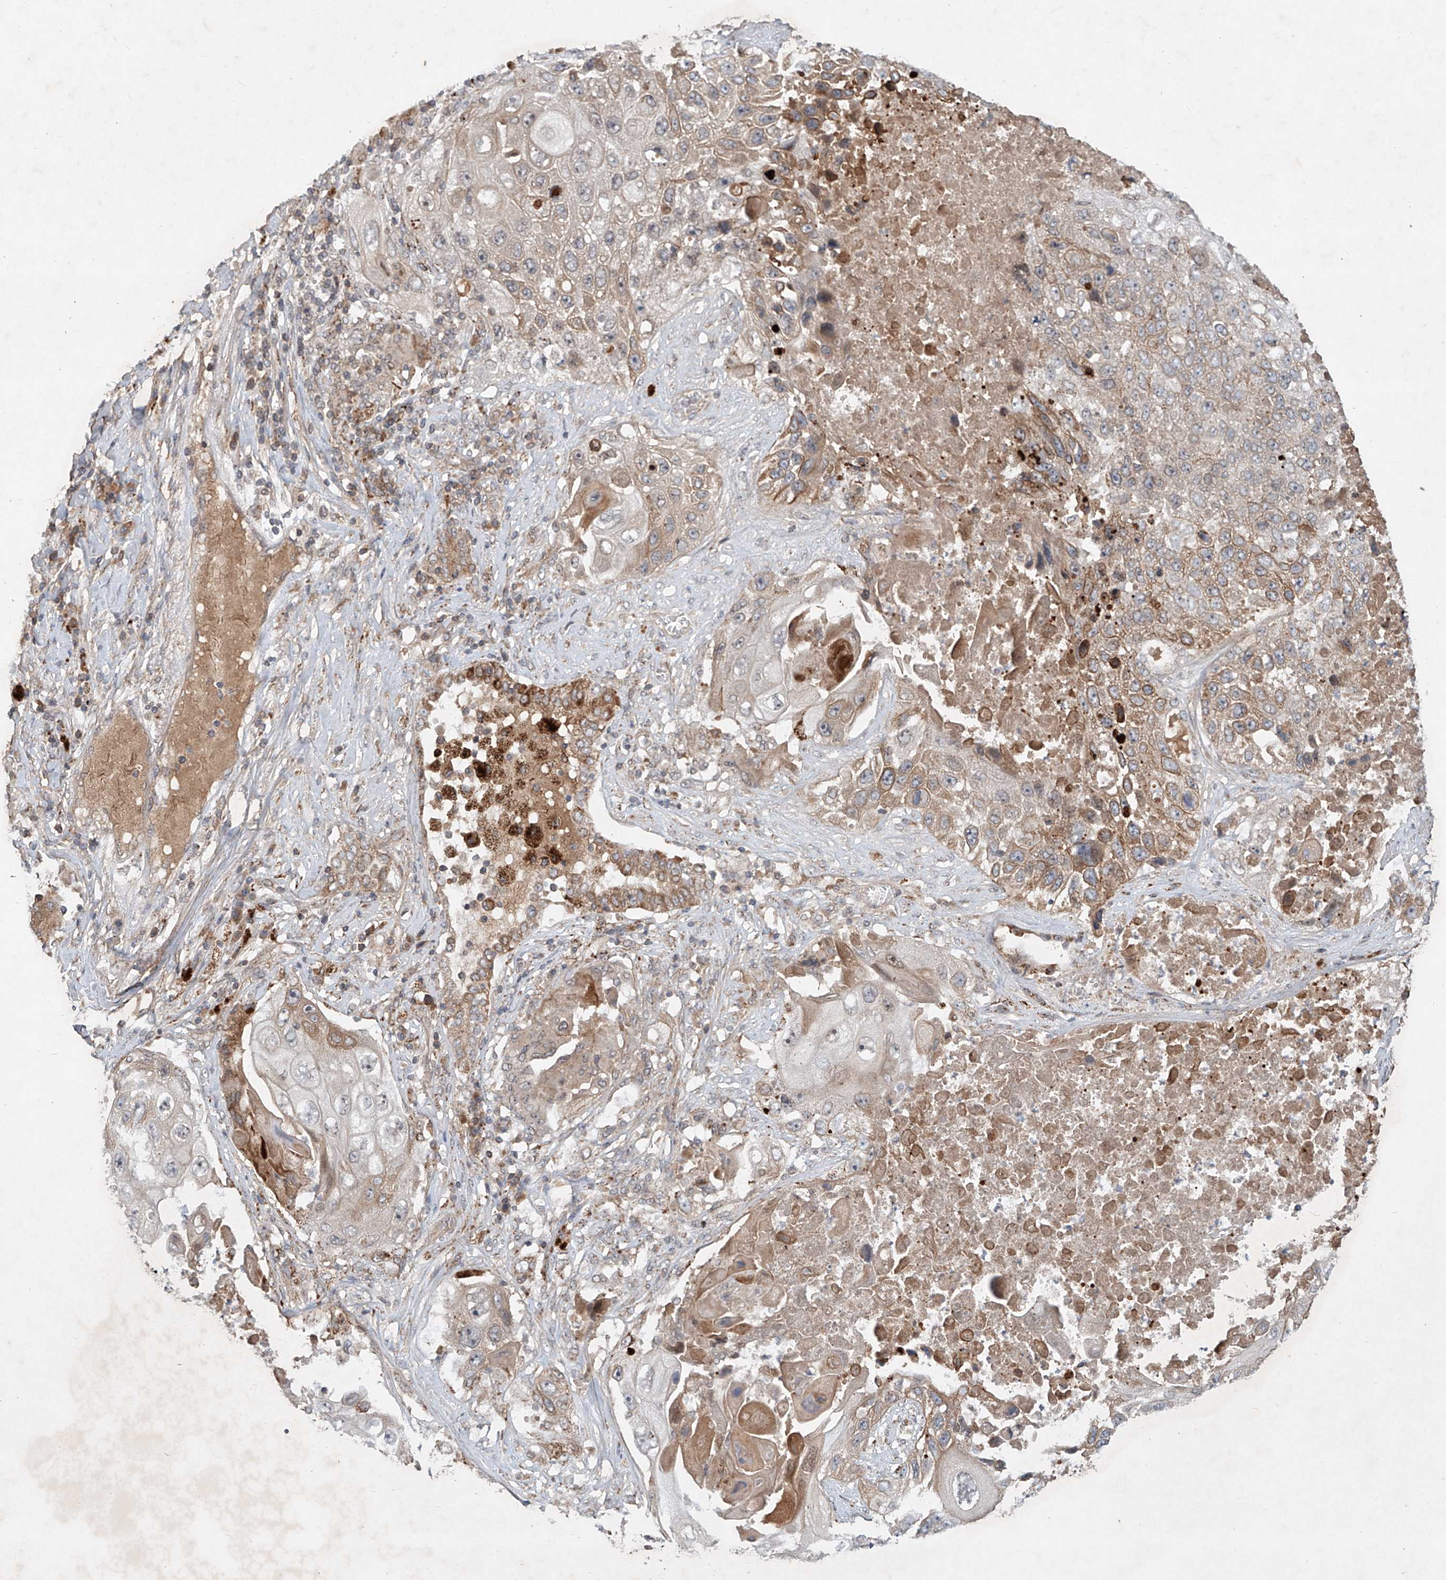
{"staining": {"intensity": "moderate", "quantity": "<25%", "location": "cytoplasmic/membranous"}, "tissue": "lung cancer", "cell_type": "Tumor cells", "image_type": "cancer", "snomed": [{"axis": "morphology", "description": "Squamous cell carcinoma, NOS"}, {"axis": "topography", "description": "Lung"}], "caption": "Lung cancer stained for a protein exhibits moderate cytoplasmic/membranous positivity in tumor cells.", "gene": "IER5", "patient": {"sex": "male", "age": 61}}